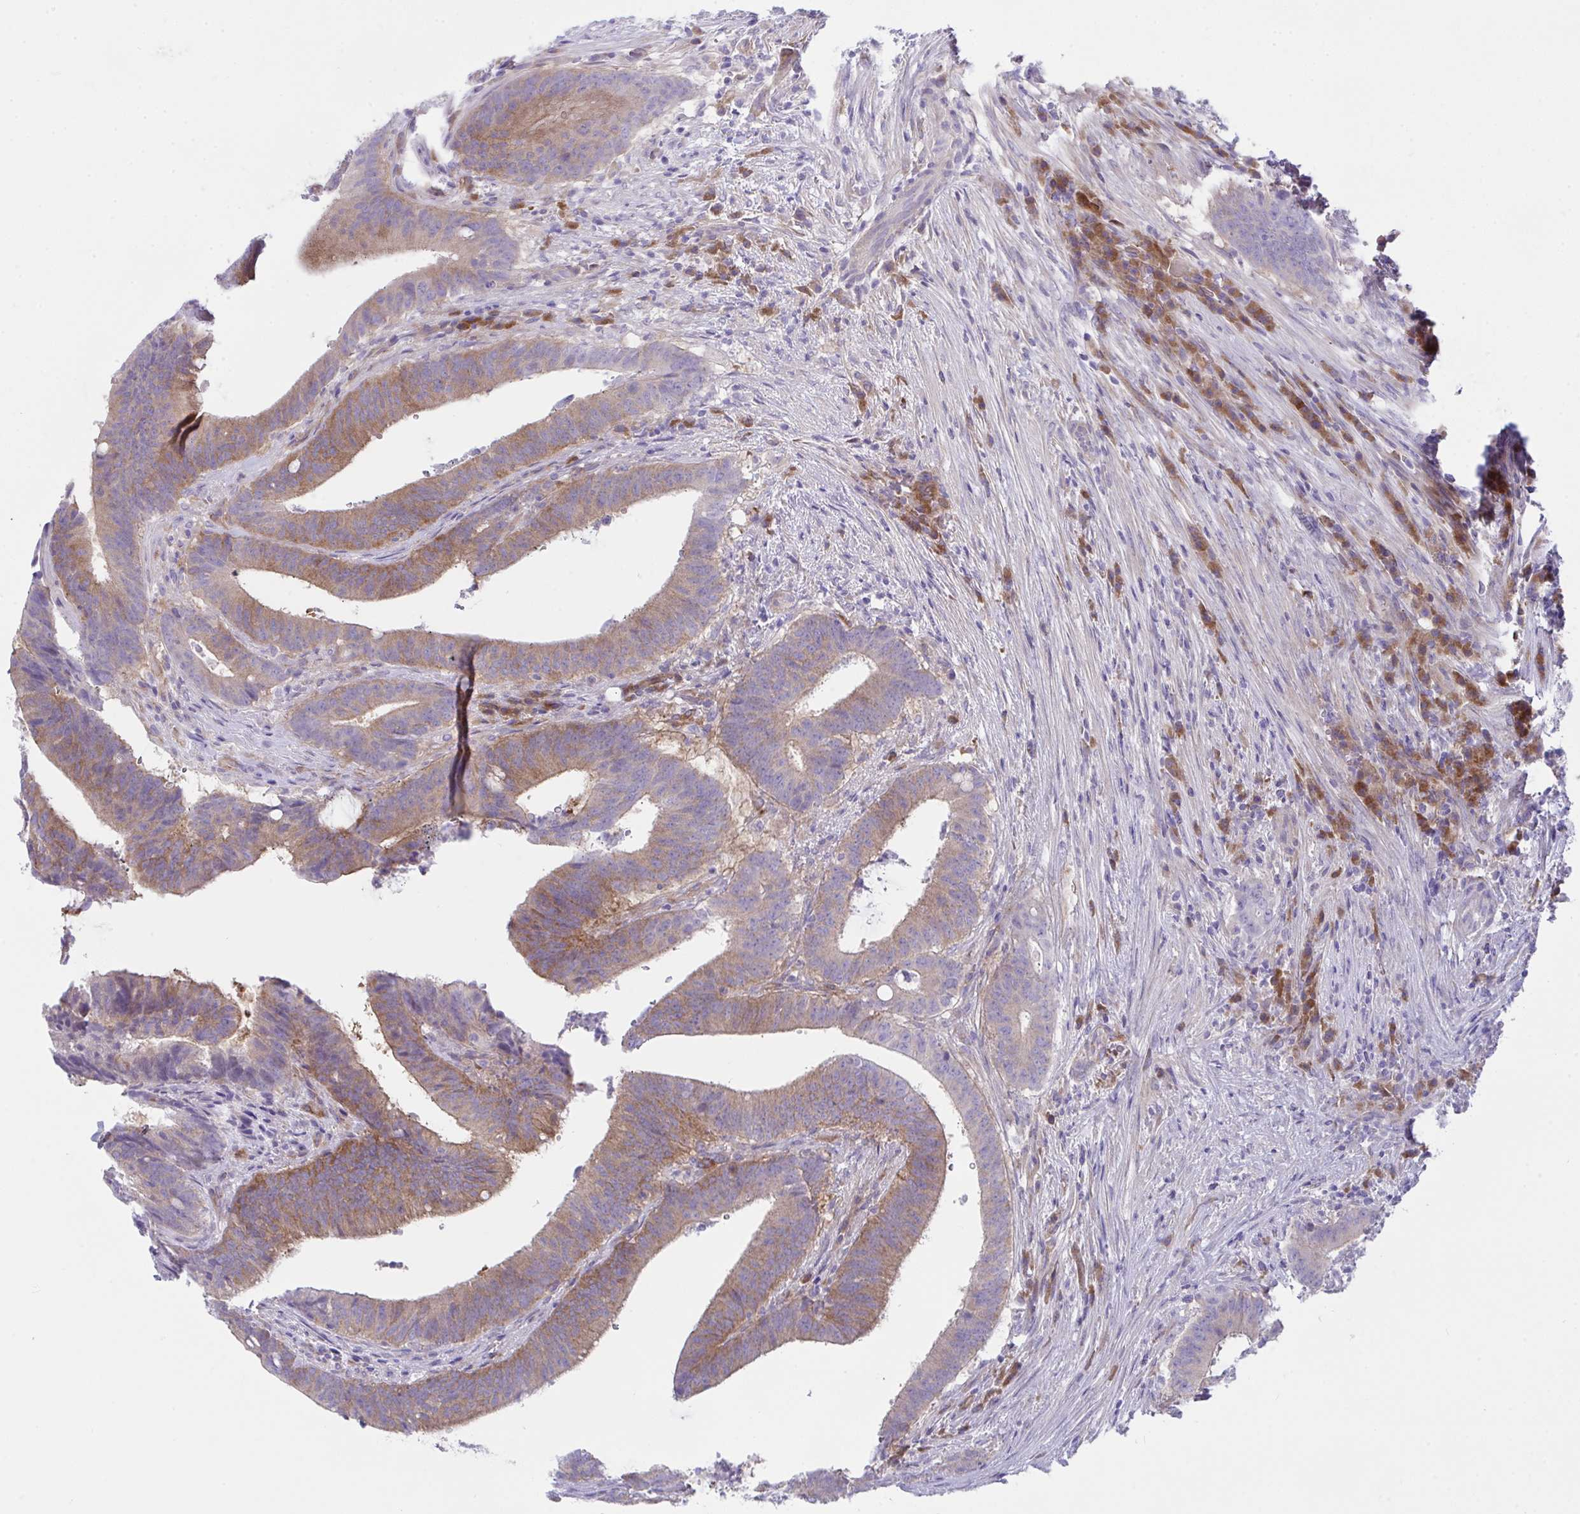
{"staining": {"intensity": "moderate", "quantity": "25%-75%", "location": "cytoplasmic/membranous"}, "tissue": "colorectal cancer", "cell_type": "Tumor cells", "image_type": "cancer", "snomed": [{"axis": "morphology", "description": "Adenocarcinoma, NOS"}, {"axis": "topography", "description": "Colon"}], "caption": "High-magnification brightfield microscopy of colorectal adenocarcinoma stained with DAB (brown) and counterstained with hematoxylin (blue). tumor cells exhibit moderate cytoplasmic/membranous staining is identified in about25%-75% of cells.", "gene": "GAB1", "patient": {"sex": "female", "age": 43}}